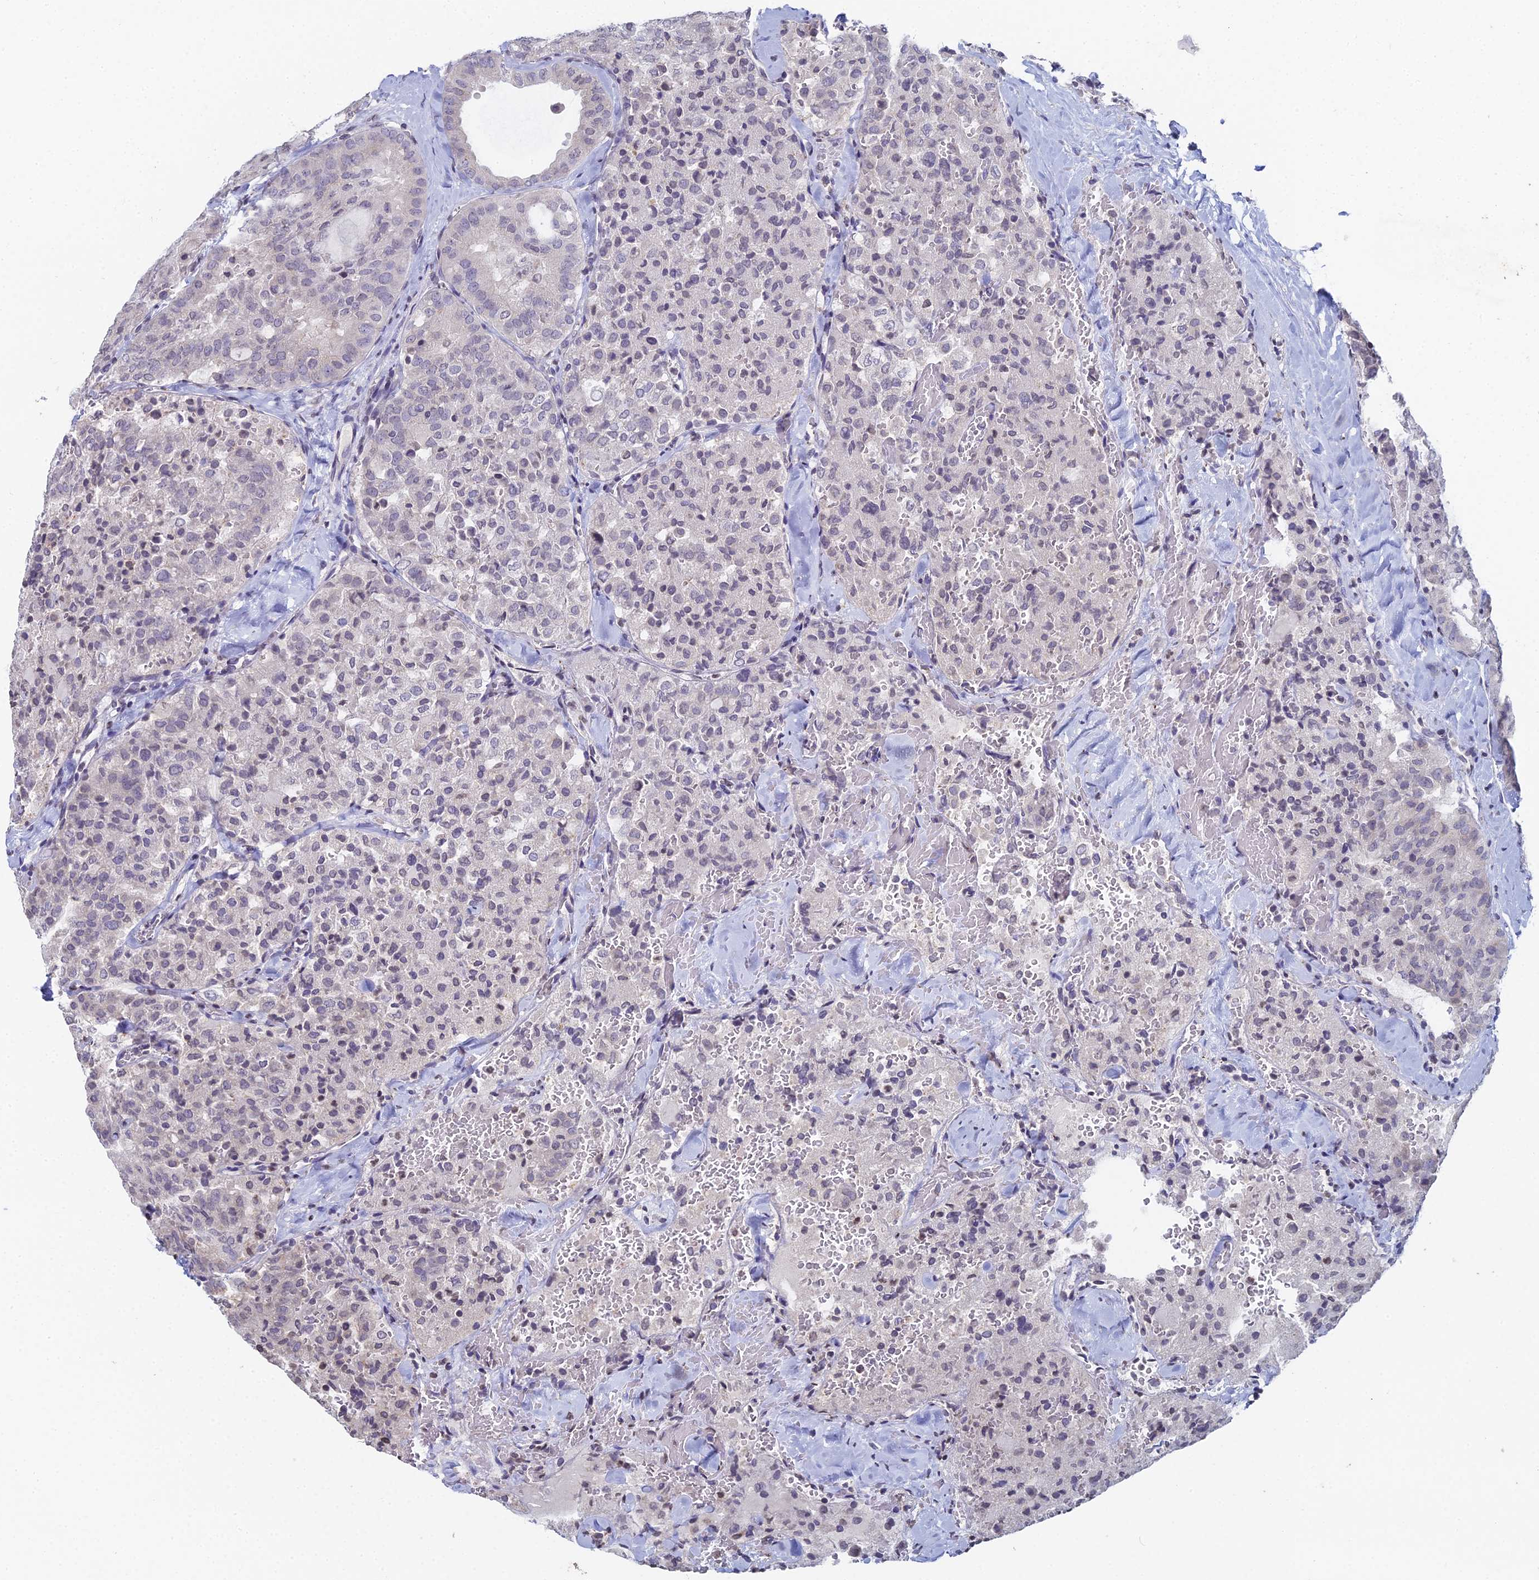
{"staining": {"intensity": "negative", "quantity": "none", "location": "none"}, "tissue": "thyroid cancer", "cell_type": "Tumor cells", "image_type": "cancer", "snomed": [{"axis": "morphology", "description": "Follicular adenoma carcinoma, NOS"}, {"axis": "topography", "description": "Thyroid gland"}], "caption": "A histopathology image of thyroid cancer stained for a protein displays no brown staining in tumor cells.", "gene": "PRR22", "patient": {"sex": "male", "age": 75}}